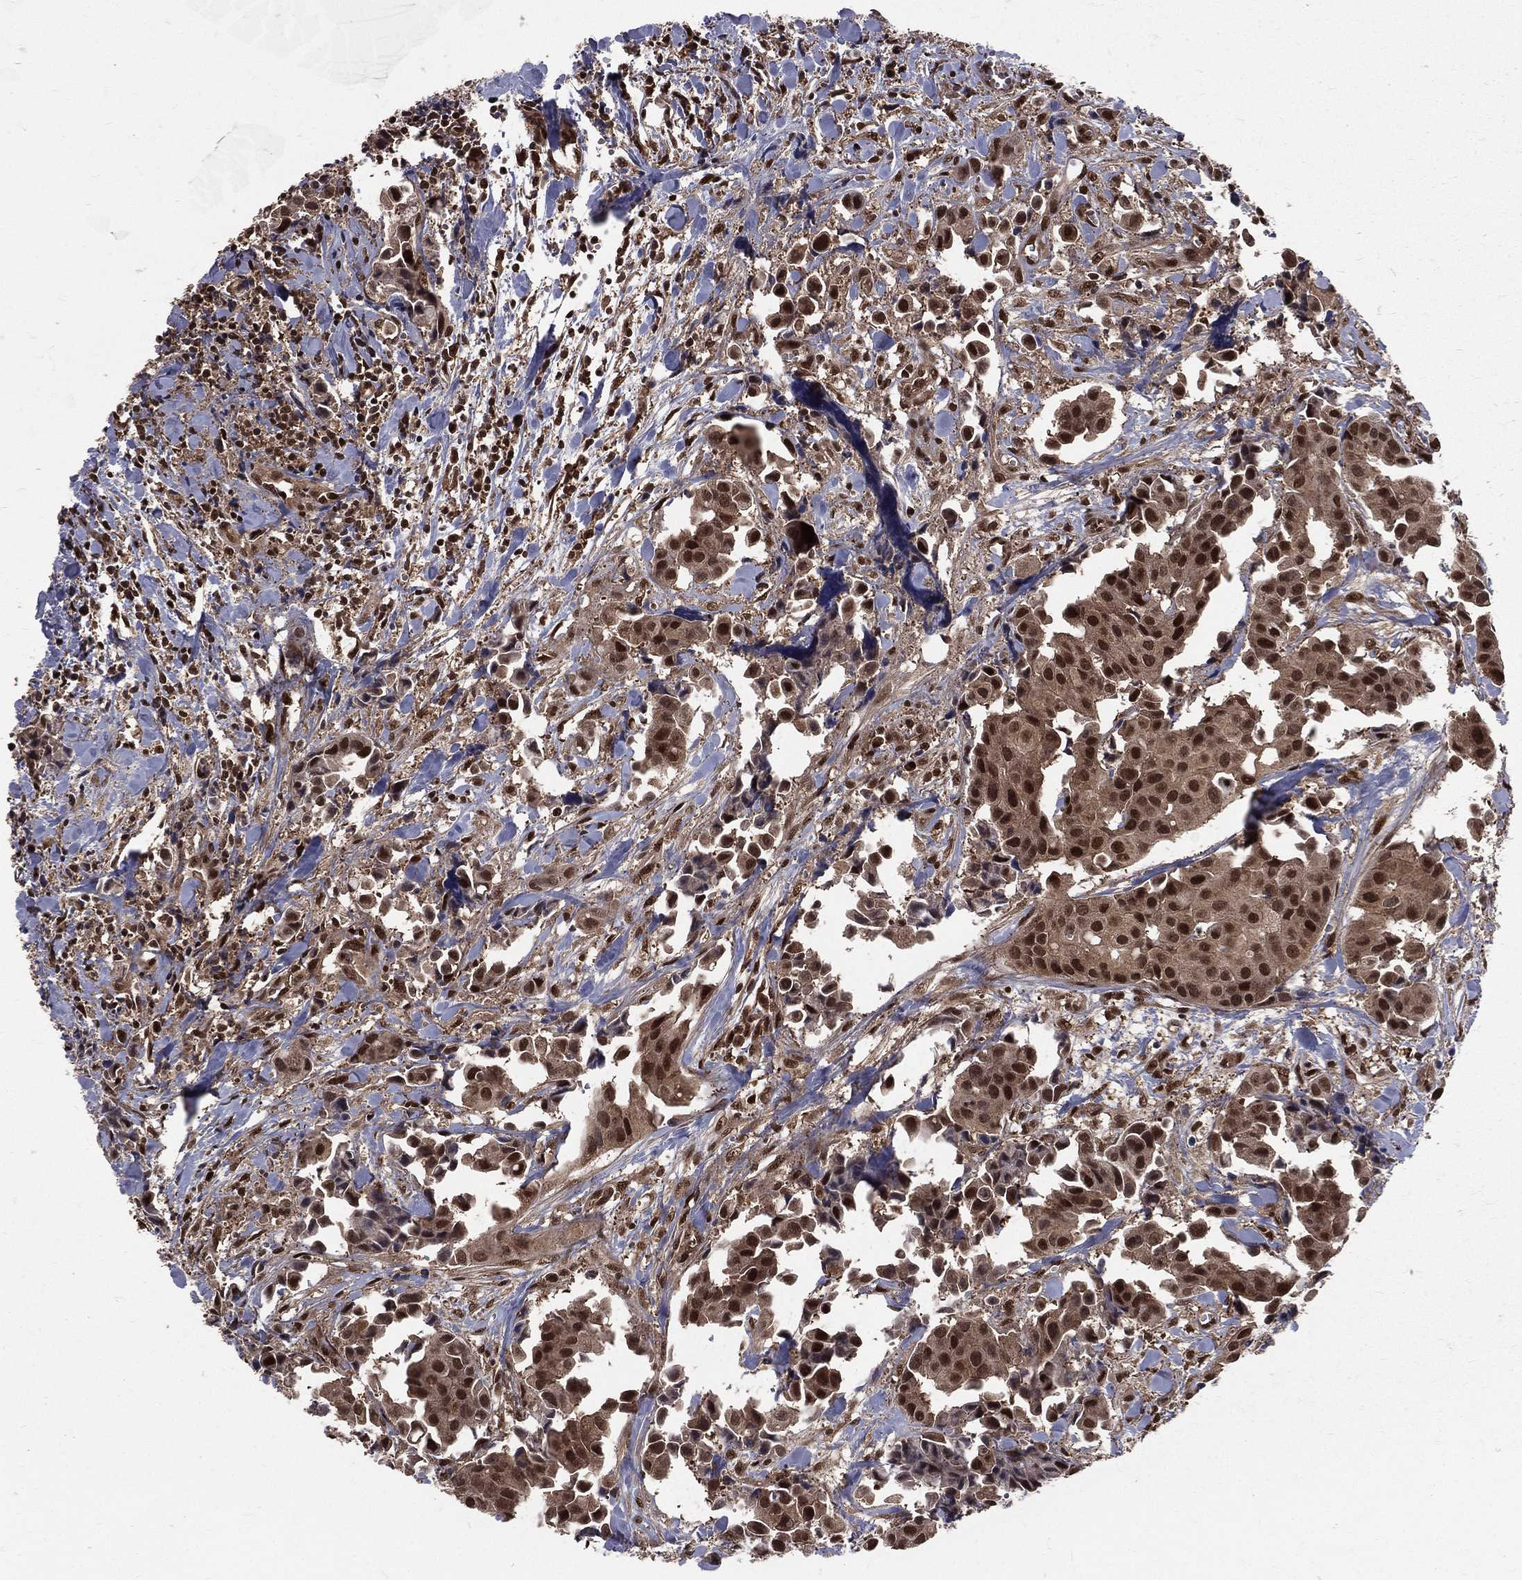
{"staining": {"intensity": "strong", "quantity": ">75%", "location": "nuclear"}, "tissue": "head and neck cancer", "cell_type": "Tumor cells", "image_type": "cancer", "snomed": [{"axis": "morphology", "description": "Adenocarcinoma, NOS"}, {"axis": "topography", "description": "Head-Neck"}], "caption": "An immunohistochemistry image of tumor tissue is shown. Protein staining in brown shows strong nuclear positivity in head and neck cancer within tumor cells. (DAB IHC with brightfield microscopy, high magnification).", "gene": "COPS4", "patient": {"sex": "male", "age": 76}}